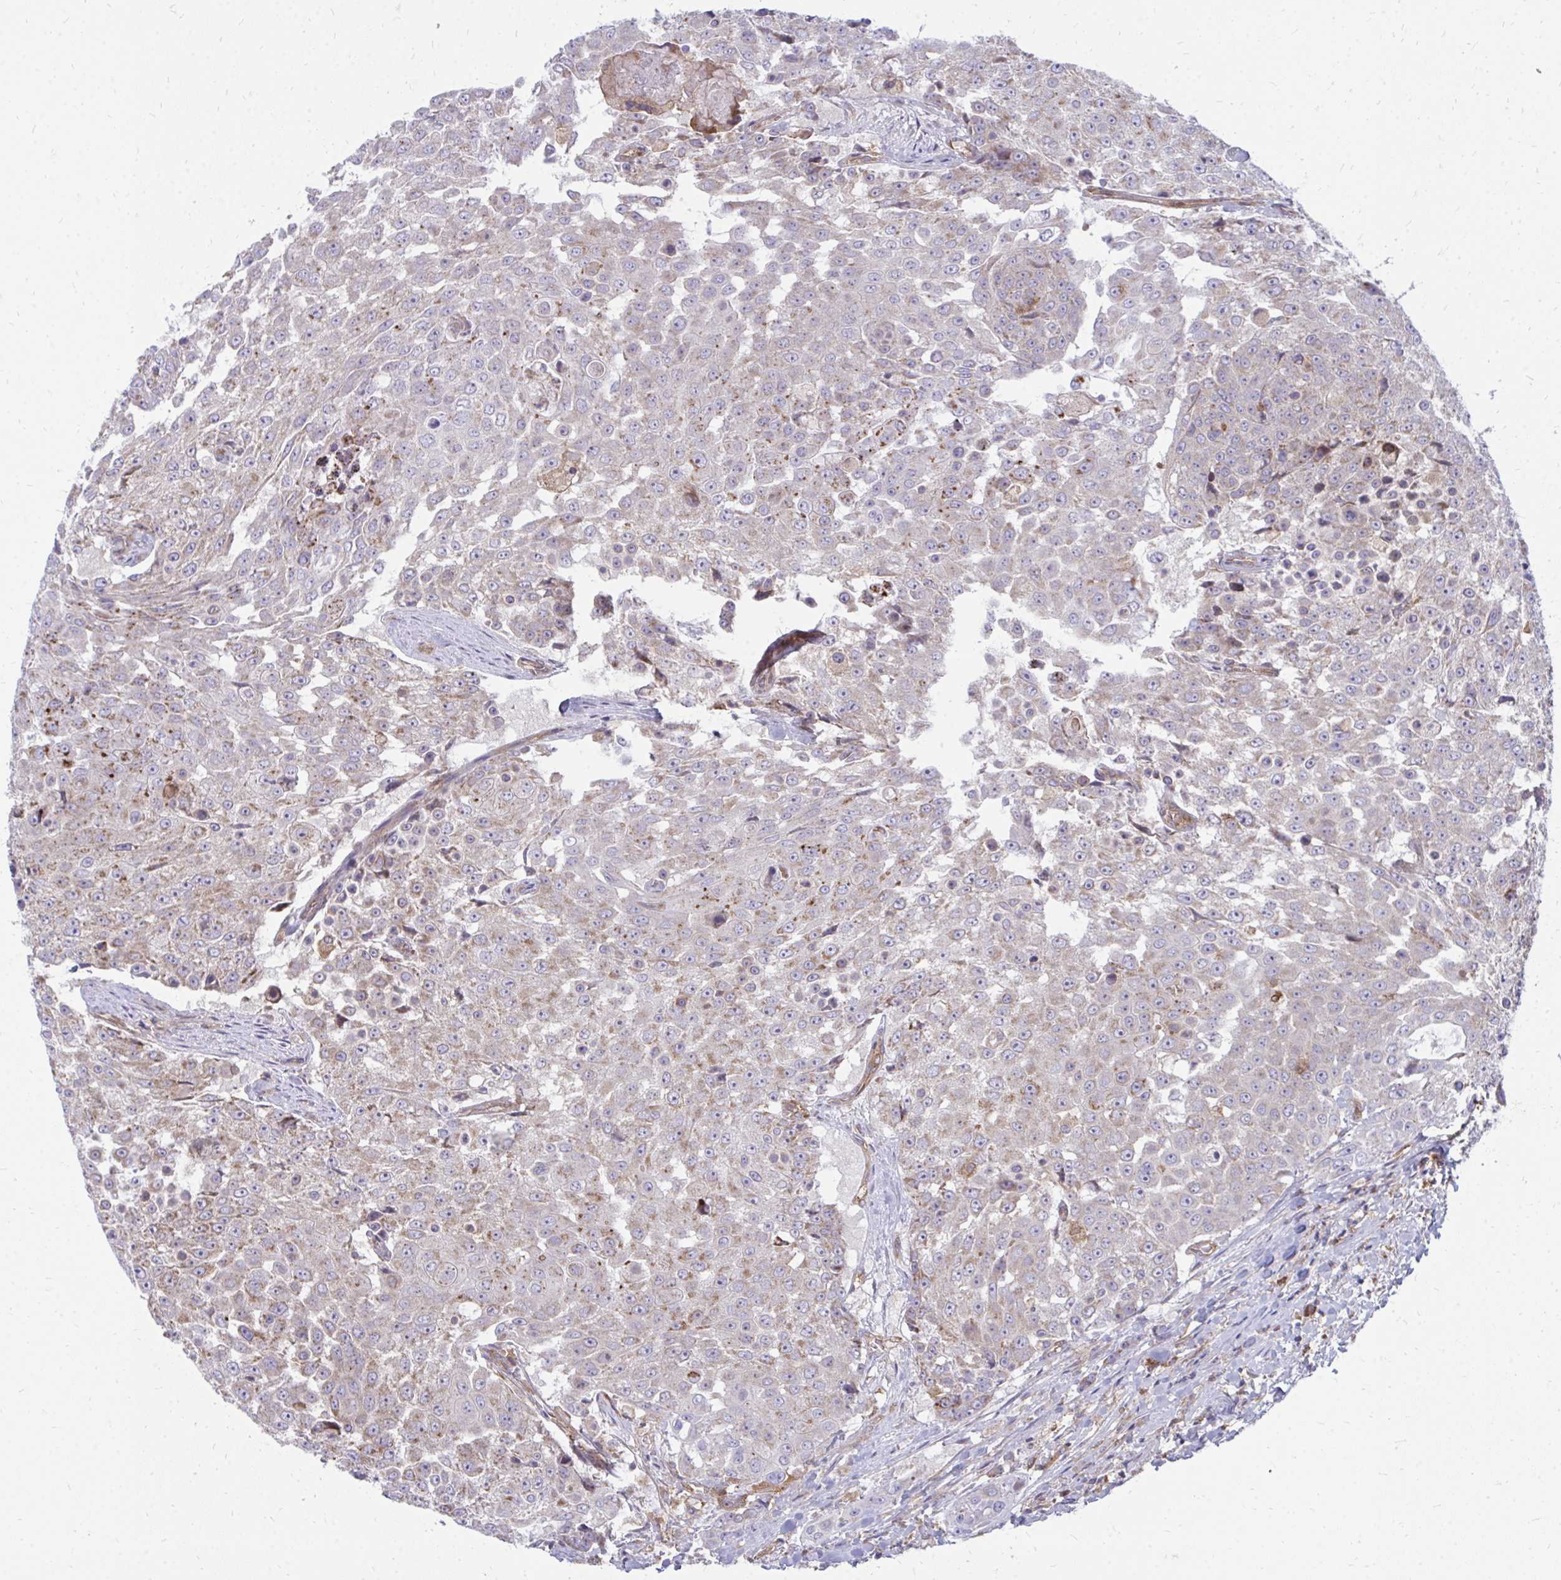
{"staining": {"intensity": "weak", "quantity": "25%-75%", "location": "cytoplasmic/membranous"}, "tissue": "urothelial cancer", "cell_type": "Tumor cells", "image_type": "cancer", "snomed": [{"axis": "morphology", "description": "Urothelial carcinoma, High grade"}, {"axis": "topography", "description": "Urinary bladder"}], "caption": "Approximately 25%-75% of tumor cells in human urothelial cancer exhibit weak cytoplasmic/membranous protein staining as visualized by brown immunohistochemical staining.", "gene": "ASAP1", "patient": {"sex": "female", "age": 63}}